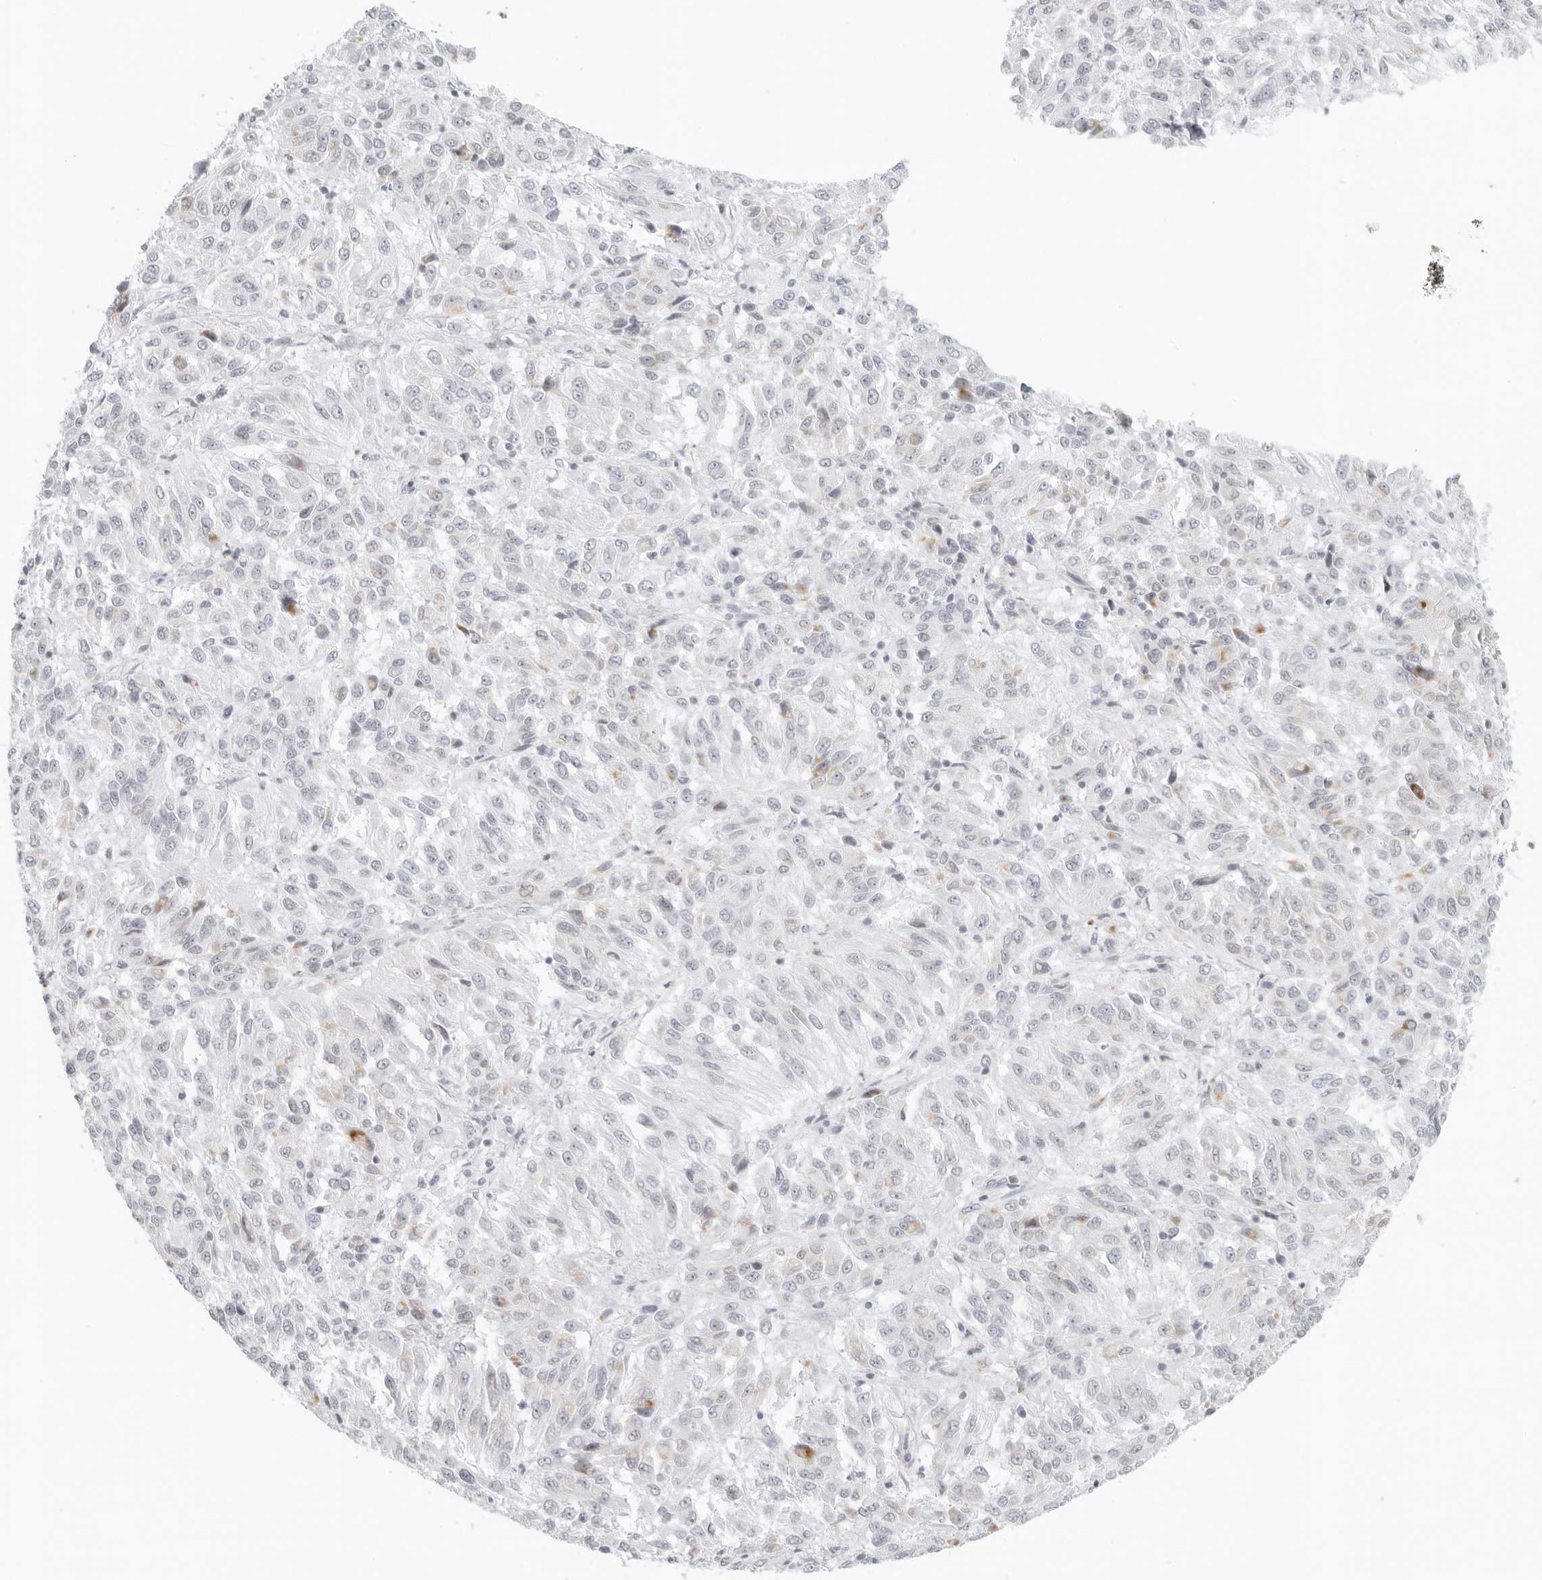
{"staining": {"intensity": "weak", "quantity": "<25%", "location": "cytoplasmic/membranous"}, "tissue": "melanoma", "cell_type": "Tumor cells", "image_type": "cancer", "snomed": [{"axis": "morphology", "description": "Malignant melanoma, Metastatic site"}, {"axis": "topography", "description": "Lung"}], "caption": "Micrograph shows no significant protein positivity in tumor cells of melanoma.", "gene": "RPS6KC1", "patient": {"sex": "male", "age": 64}}